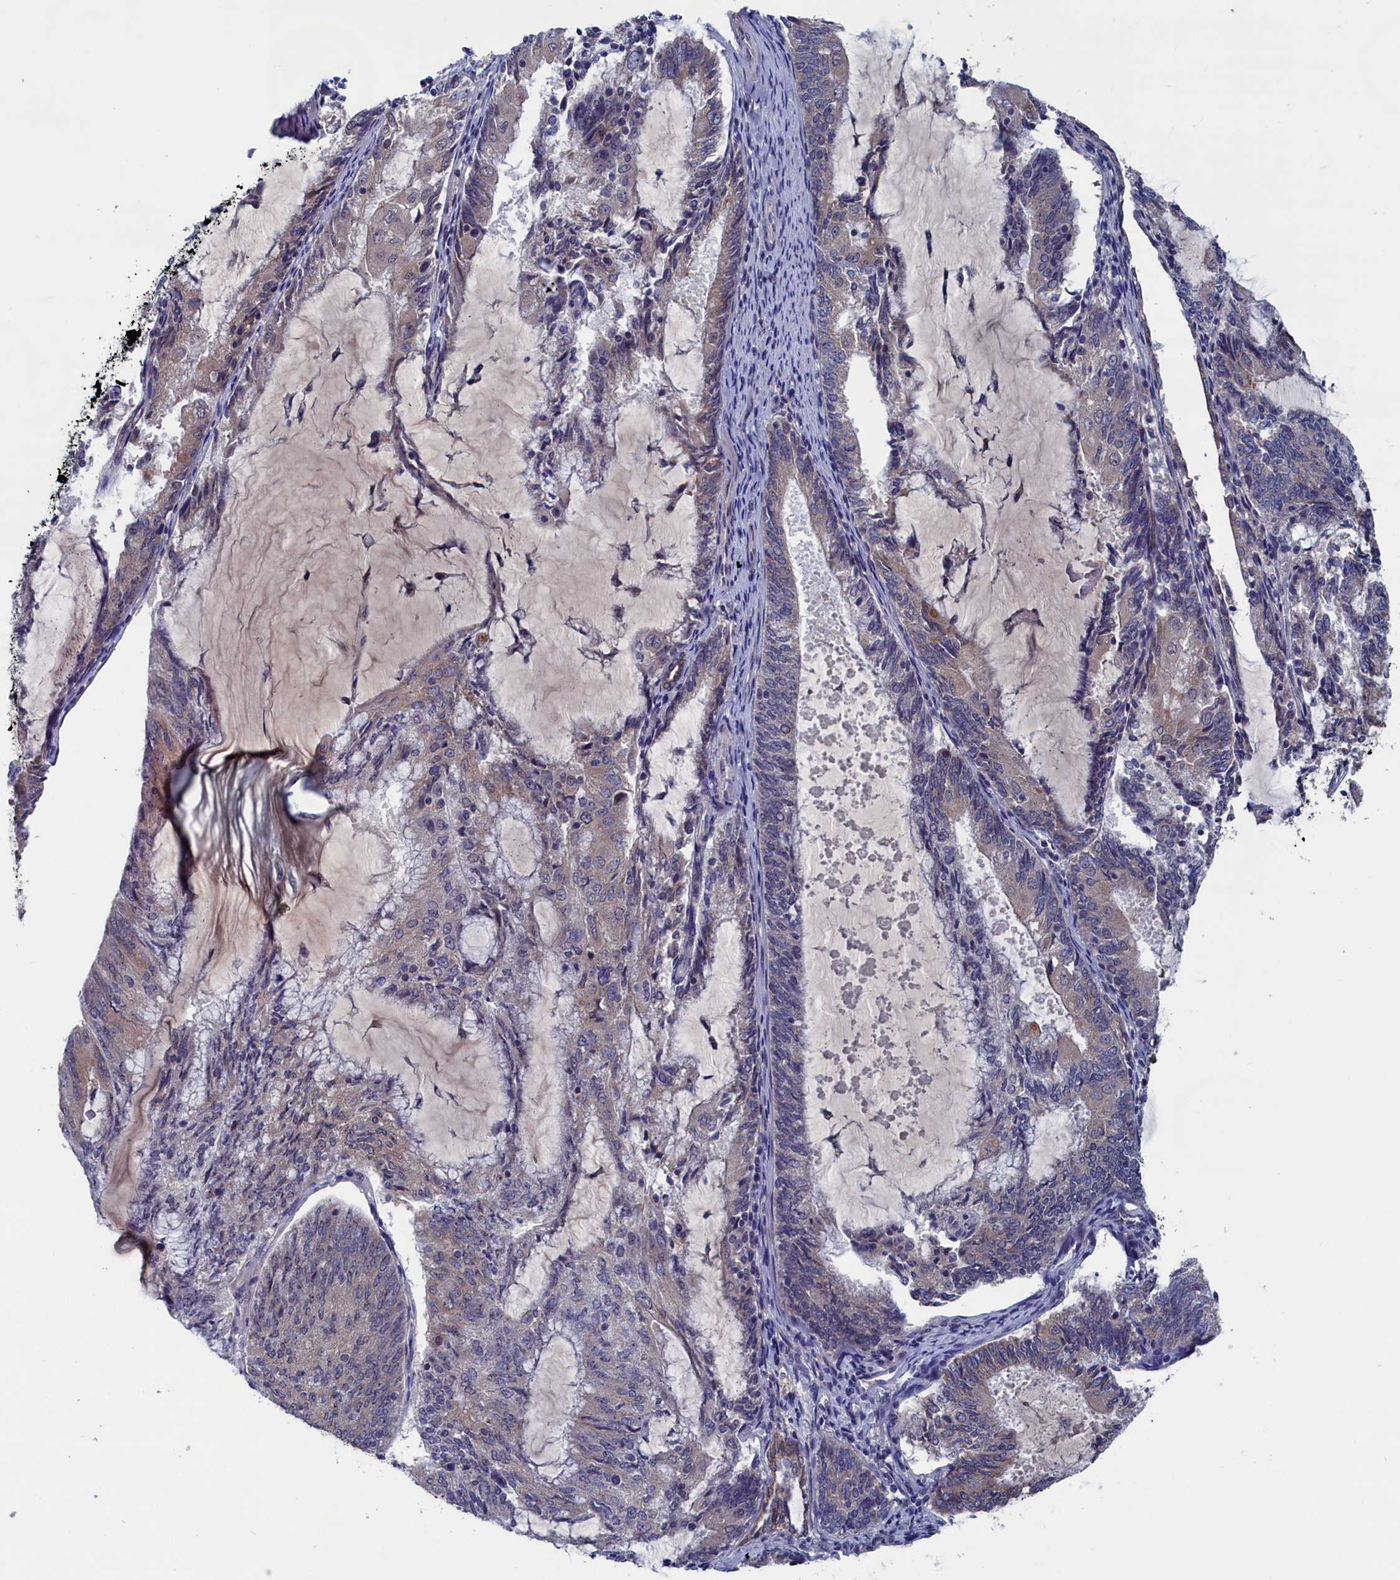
{"staining": {"intensity": "weak", "quantity": "25%-75%", "location": "cytoplasmic/membranous"}, "tissue": "endometrial cancer", "cell_type": "Tumor cells", "image_type": "cancer", "snomed": [{"axis": "morphology", "description": "Adenocarcinoma, NOS"}, {"axis": "topography", "description": "Endometrium"}], "caption": "The histopathology image shows staining of endometrial adenocarcinoma, revealing weak cytoplasmic/membranous protein staining (brown color) within tumor cells.", "gene": "SPATA13", "patient": {"sex": "female", "age": 81}}